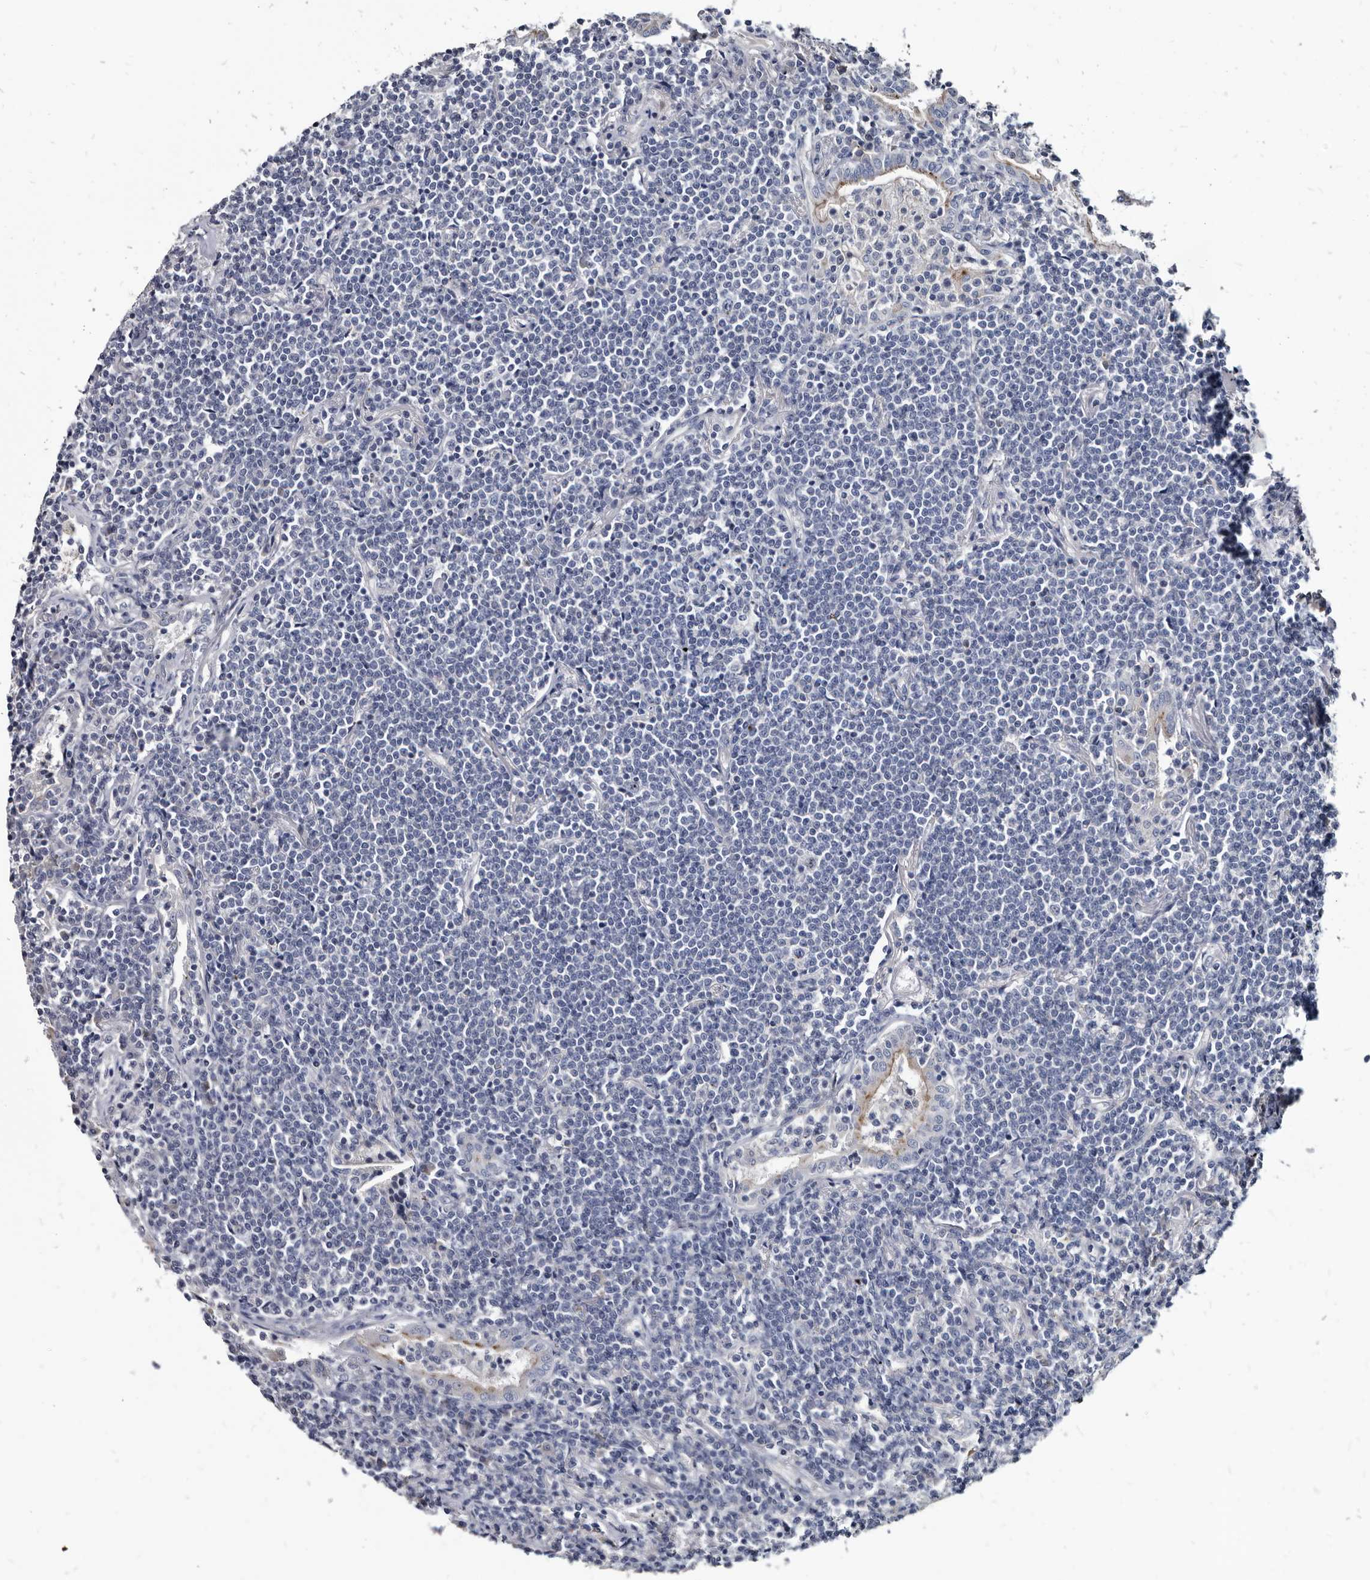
{"staining": {"intensity": "negative", "quantity": "none", "location": "none"}, "tissue": "lymphoma", "cell_type": "Tumor cells", "image_type": "cancer", "snomed": [{"axis": "morphology", "description": "Malignant lymphoma, non-Hodgkin's type, Low grade"}, {"axis": "topography", "description": "Lung"}], "caption": "A histopathology image of human lymphoma is negative for staining in tumor cells. (DAB (3,3'-diaminobenzidine) IHC visualized using brightfield microscopy, high magnification).", "gene": "PRSS8", "patient": {"sex": "female", "age": 71}}